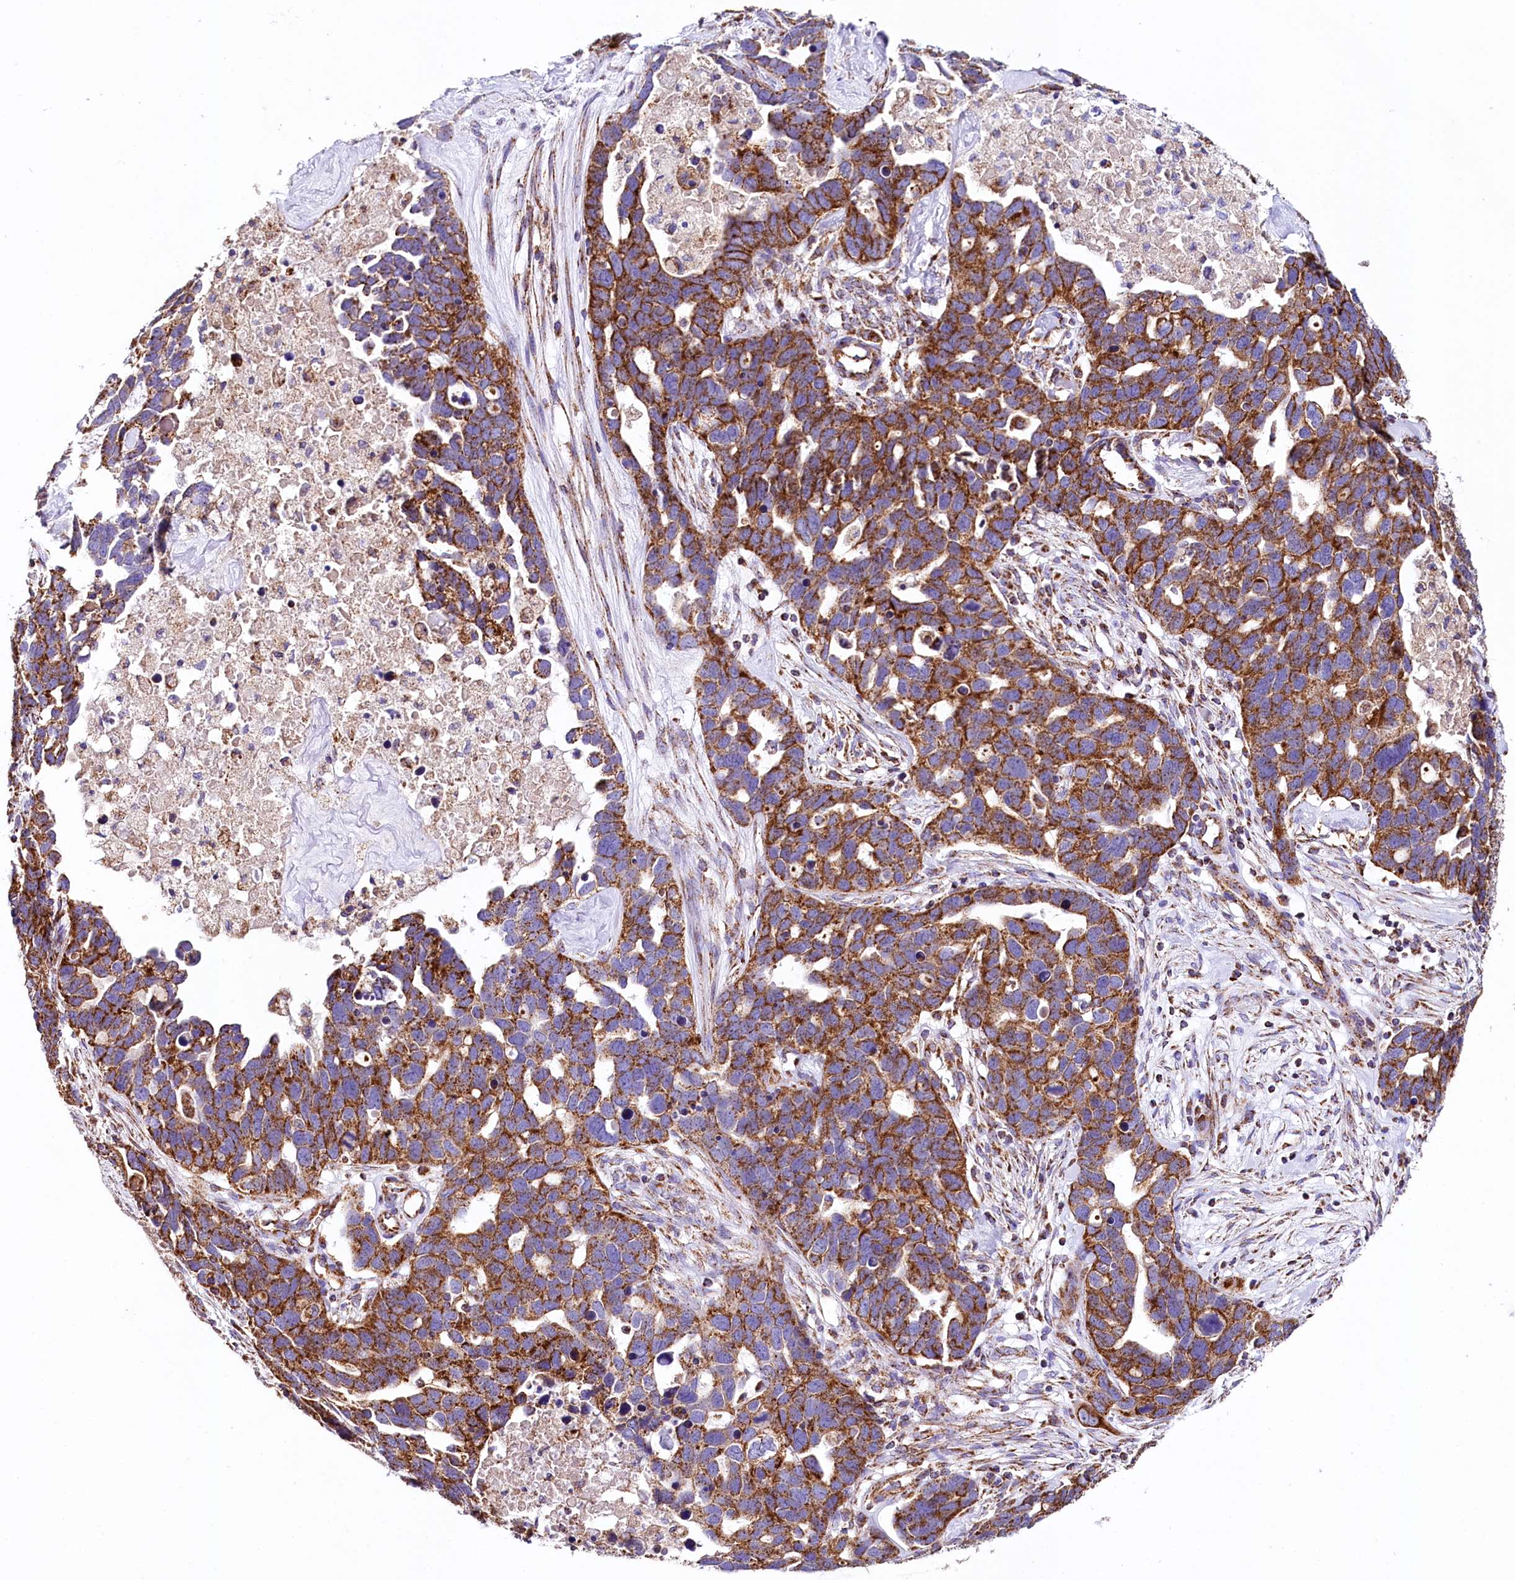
{"staining": {"intensity": "strong", "quantity": ">75%", "location": "cytoplasmic/membranous"}, "tissue": "ovarian cancer", "cell_type": "Tumor cells", "image_type": "cancer", "snomed": [{"axis": "morphology", "description": "Cystadenocarcinoma, serous, NOS"}, {"axis": "topography", "description": "Ovary"}], "caption": "Ovarian cancer stained with DAB (3,3'-diaminobenzidine) IHC displays high levels of strong cytoplasmic/membranous expression in approximately >75% of tumor cells.", "gene": "APLP2", "patient": {"sex": "female", "age": 54}}